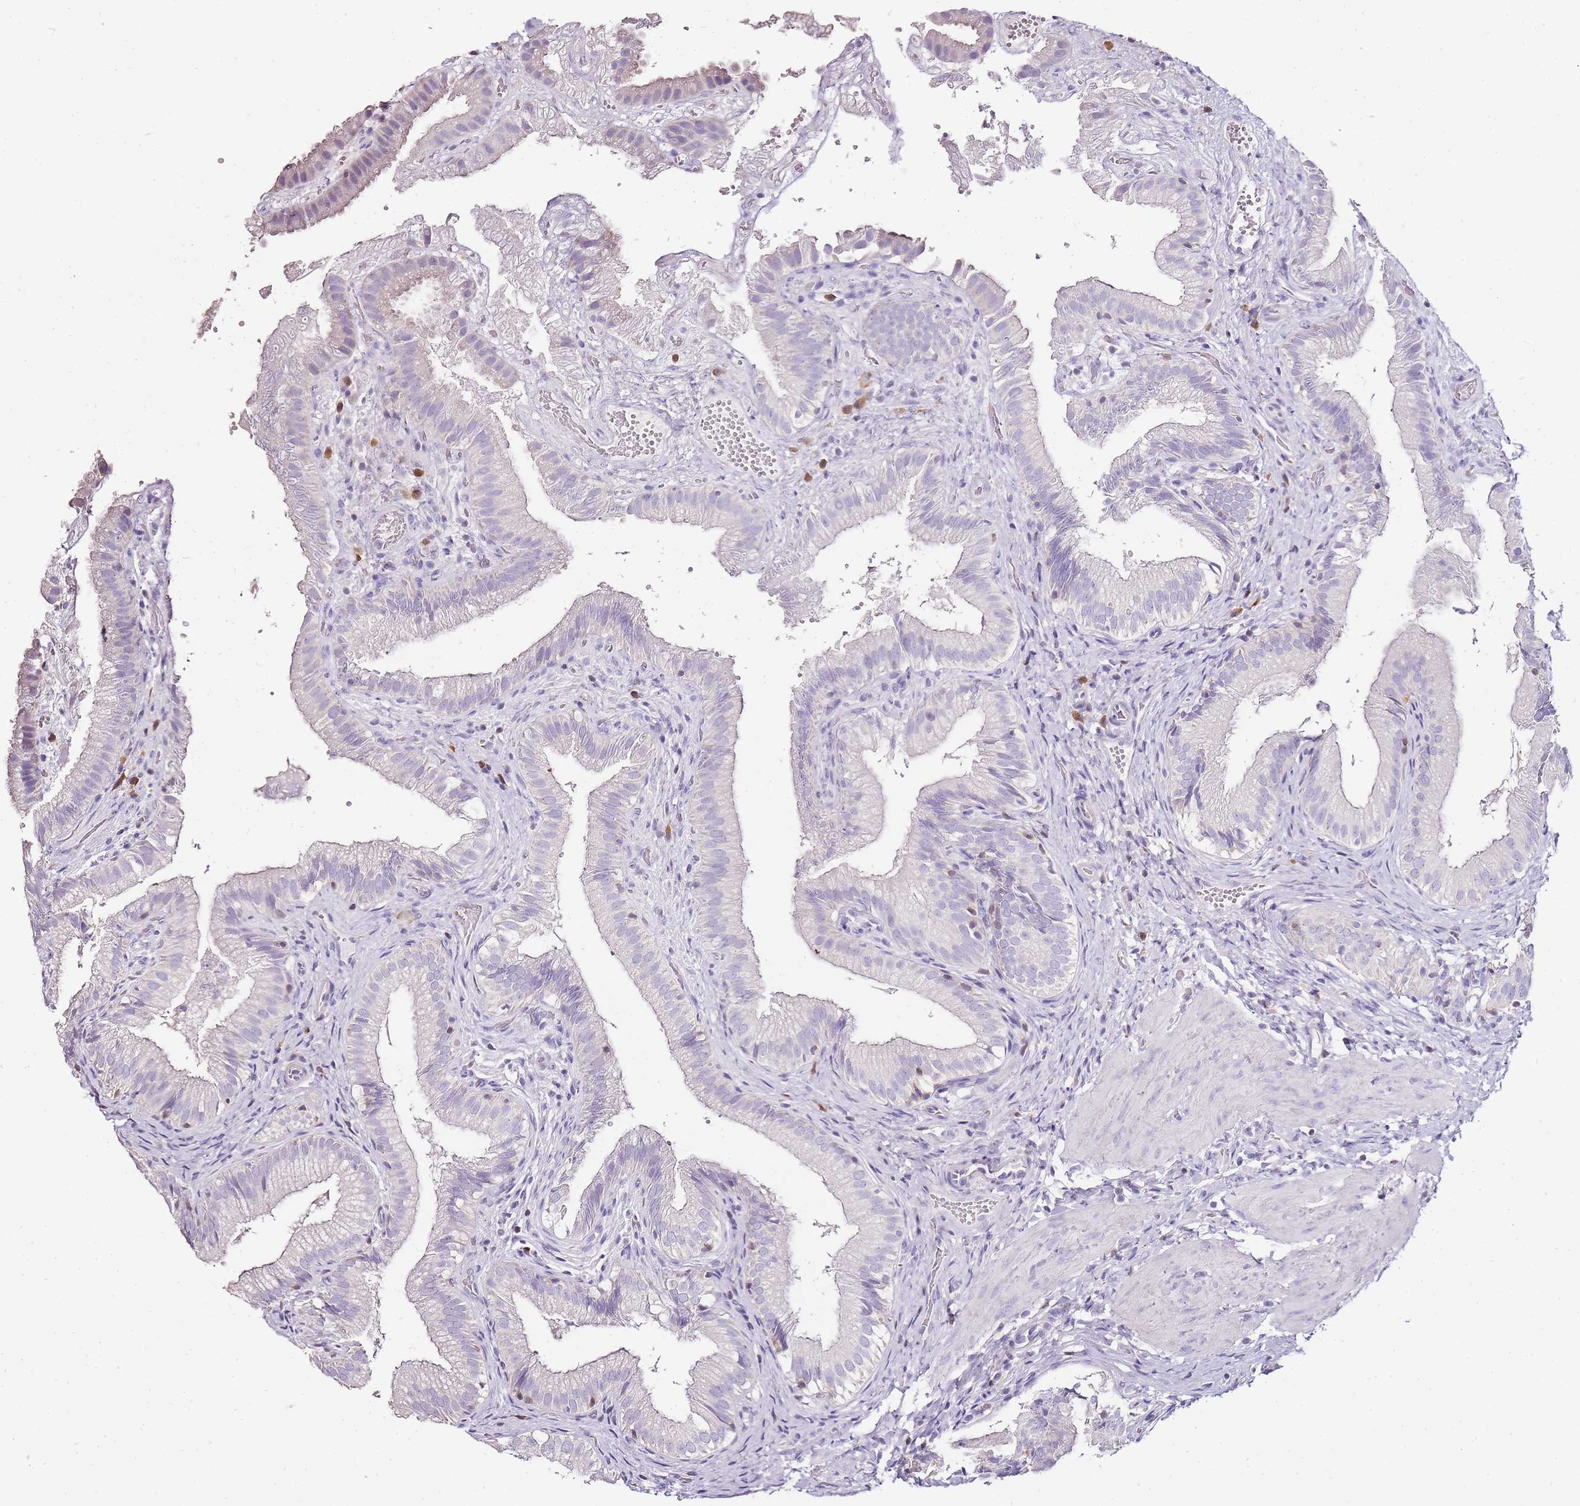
{"staining": {"intensity": "negative", "quantity": "none", "location": "none"}, "tissue": "gallbladder", "cell_type": "Glandular cells", "image_type": "normal", "snomed": [{"axis": "morphology", "description": "Normal tissue, NOS"}, {"axis": "topography", "description": "Gallbladder"}], "caption": "Immunohistochemical staining of normal gallbladder displays no significant positivity in glandular cells. (DAB (3,3'-diaminobenzidine) IHC with hematoxylin counter stain).", "gene": "ZBP1", "patient": {"sex": "female", "age": 30}}